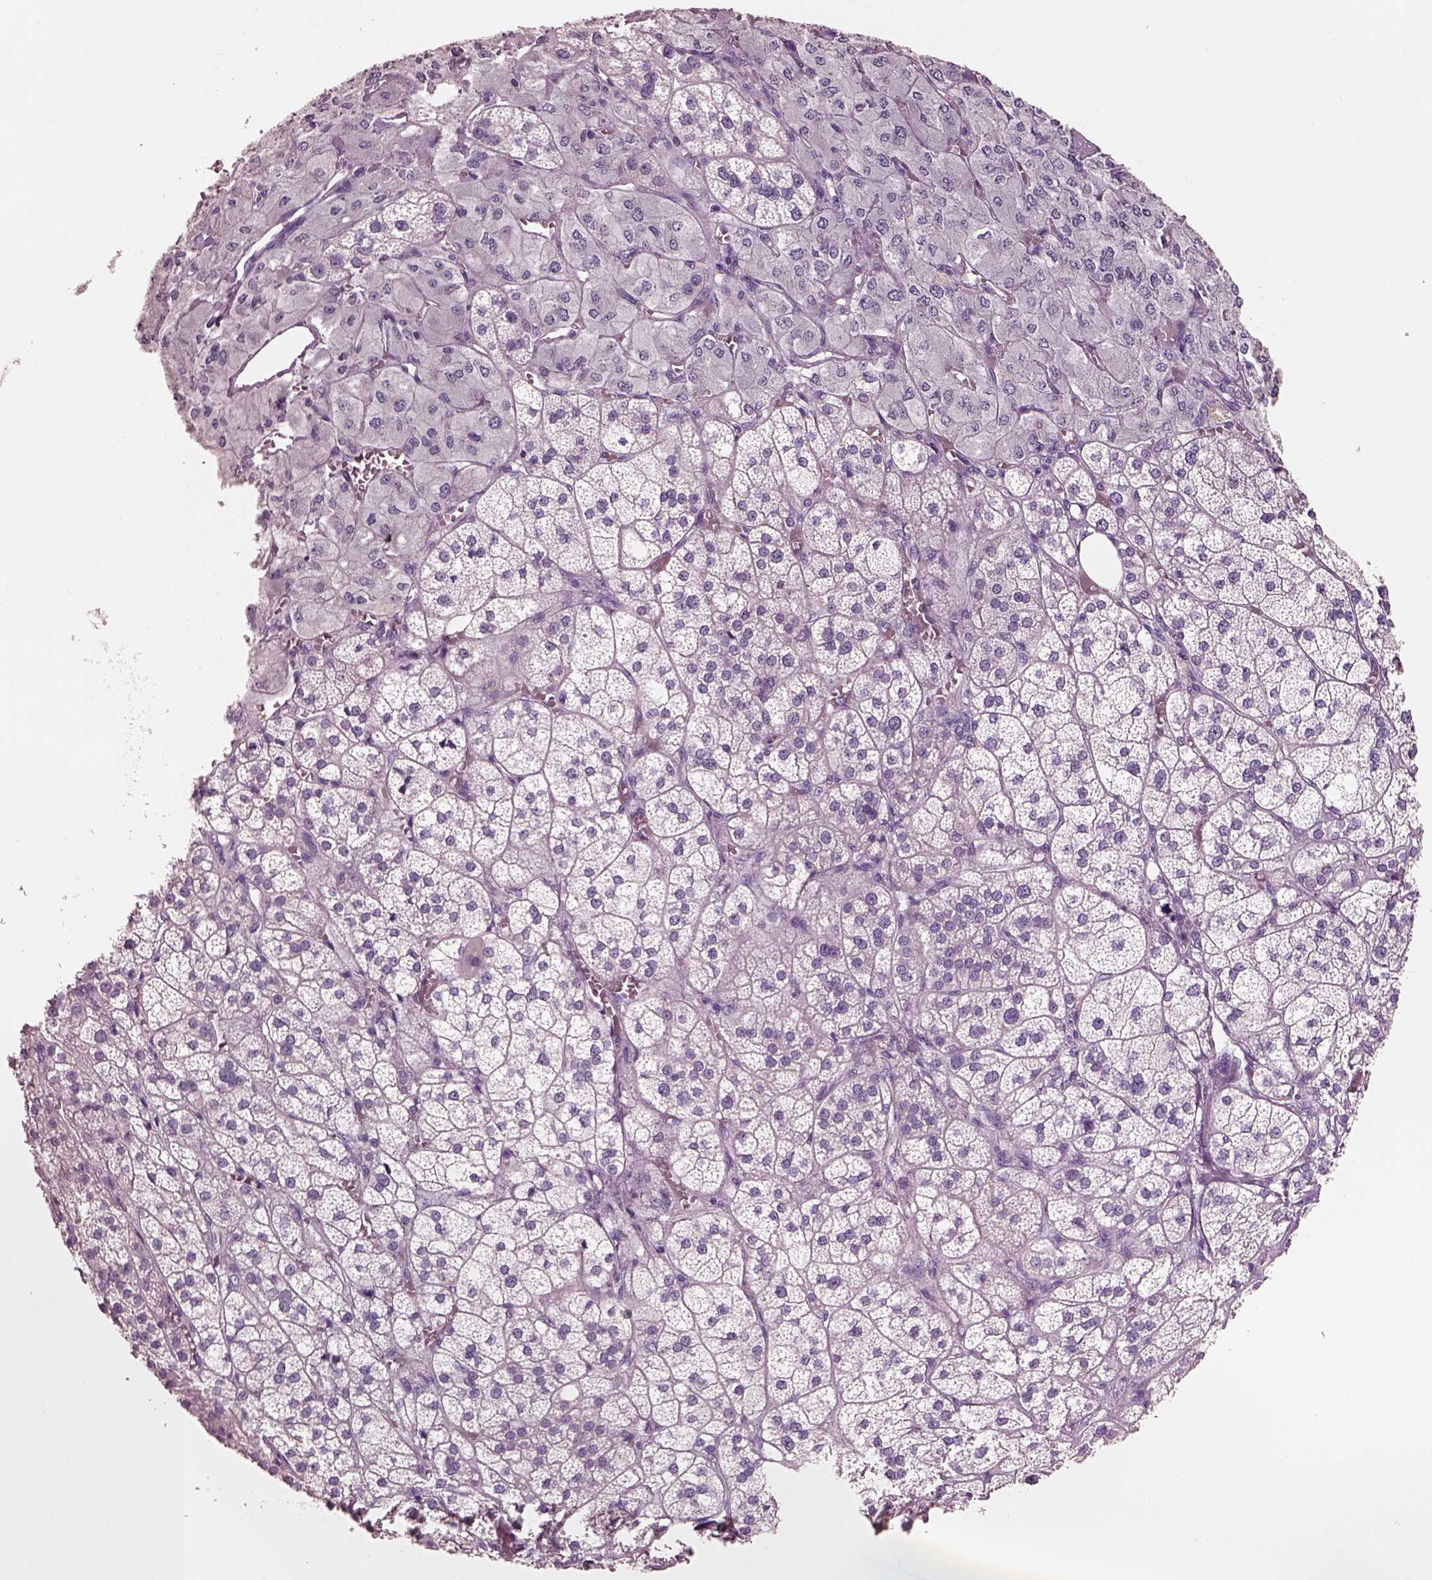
{"staining": {"intensity": "negative", "quantity": "none", "location": "none"}, "tissue": "adrenal gland", "cell_type": "Glandular cells", "image_type": "normal", "snomed": [{"axis": "morphology", "description": "Normal tissue, NOS"}, {"axis": "topography", "description": "Adrenal gland"}], "caption": "DAB immunohistochemical staining of unremarkable adrenal gland shows no significant expression in glandular cells. The staining is performed using DAB brown chromogen with nuclei counter-stained in using hematoxylin.", "gene": "PNOC", "patient": {"sex": "female", "age": 60}}